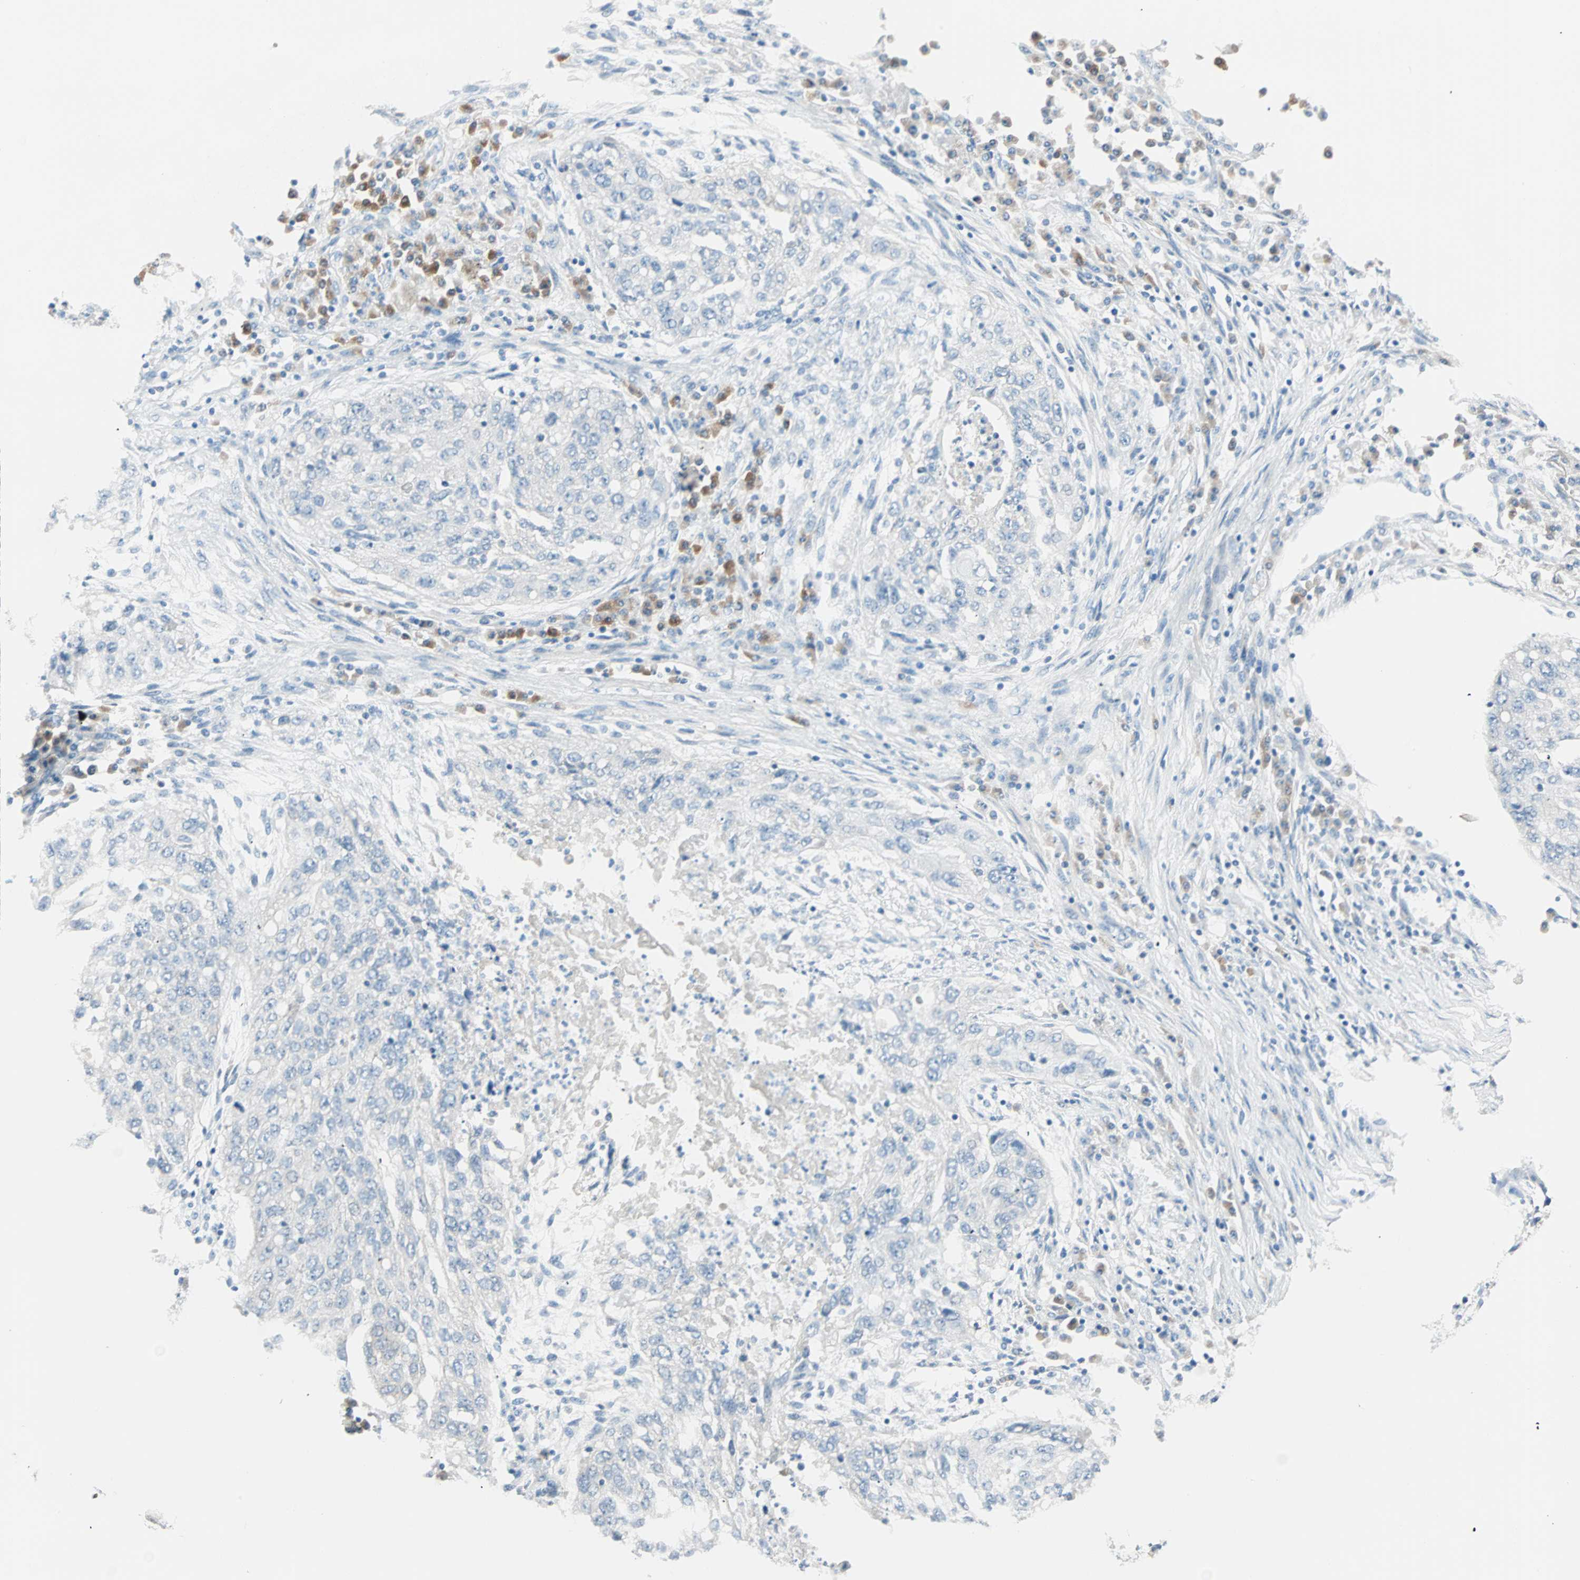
{"staining": {"intensity": "negative", "quantity": "none", "location": "none"}, "tissue": "lung cancer", "cell_type": "Tumor cells", "image_type": "cancer", "snomed": [{"axis": "morphology", "description": "Squamous cell carcinoma, NOS"}, {"axis": "topography", "description": "Lung"}], "caption": "Micrograph shows no protein staining in tumor cells of lung cancer (squamous cell carcinoma) tissue.", "gene": "ATF6", "patient": {"sex": "female", "age": 63}}